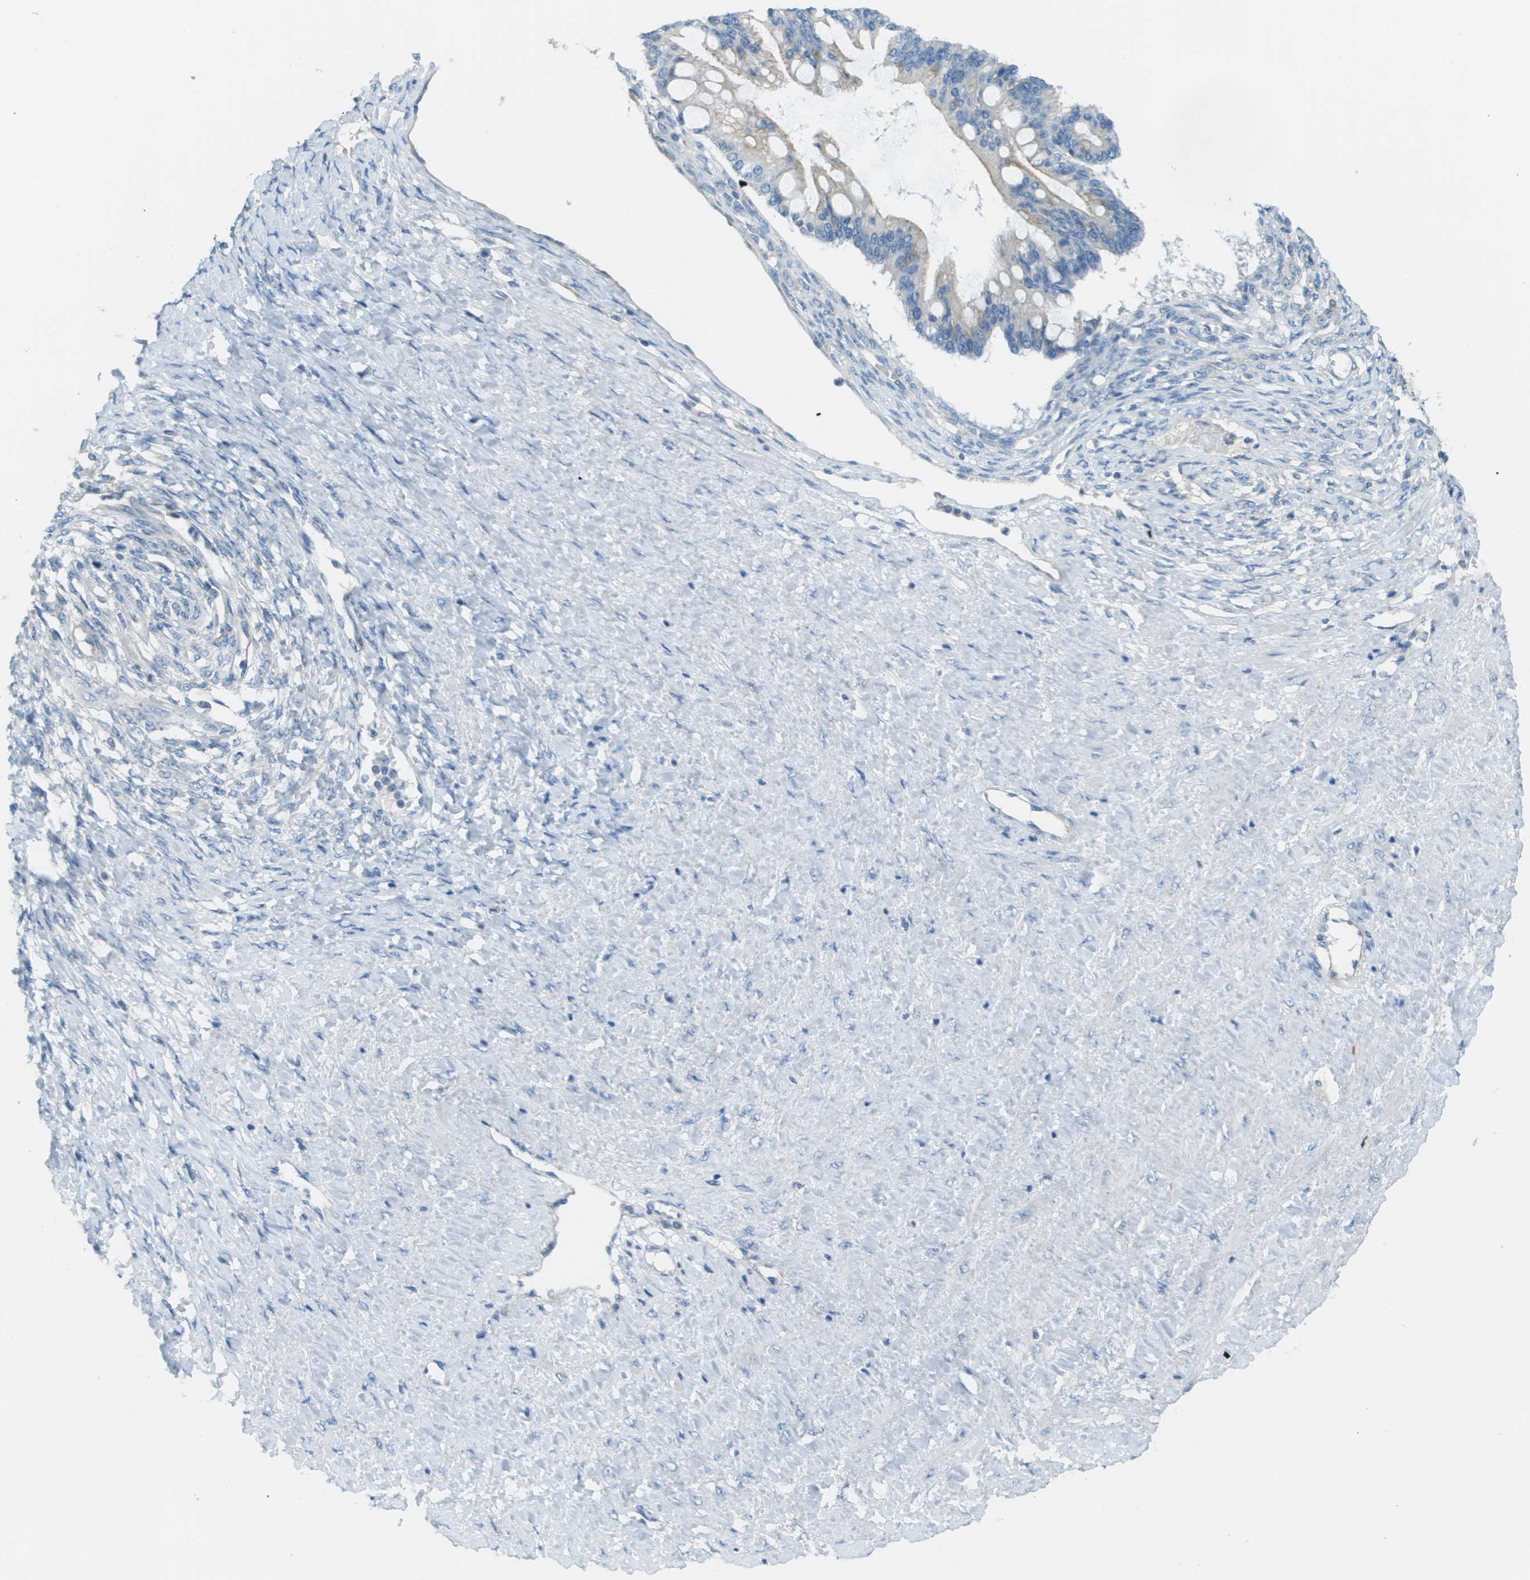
{"staining": {"intensity": "negative", "quantity": "none", "location": "none"}, "tissue": "ovarian cancer", "cell_type": "Tumor cells", "image_type": "cancer", "snomed": [{"axis": "morphology", "description": "Cystadenocarcinoma, mucinous, NOS"}, {"axis": "topography", "description": "Ovary"}], "caption": "Tumor cells show no significant positivity in ovarian cancer. Brightfield microscopy of immunohistochemistry stained with DAB (brown) and hematoxylin (blue), captured at high magnification.", "gene": "DNAJB11", "patient": {"sex": "female", "age": 73}}